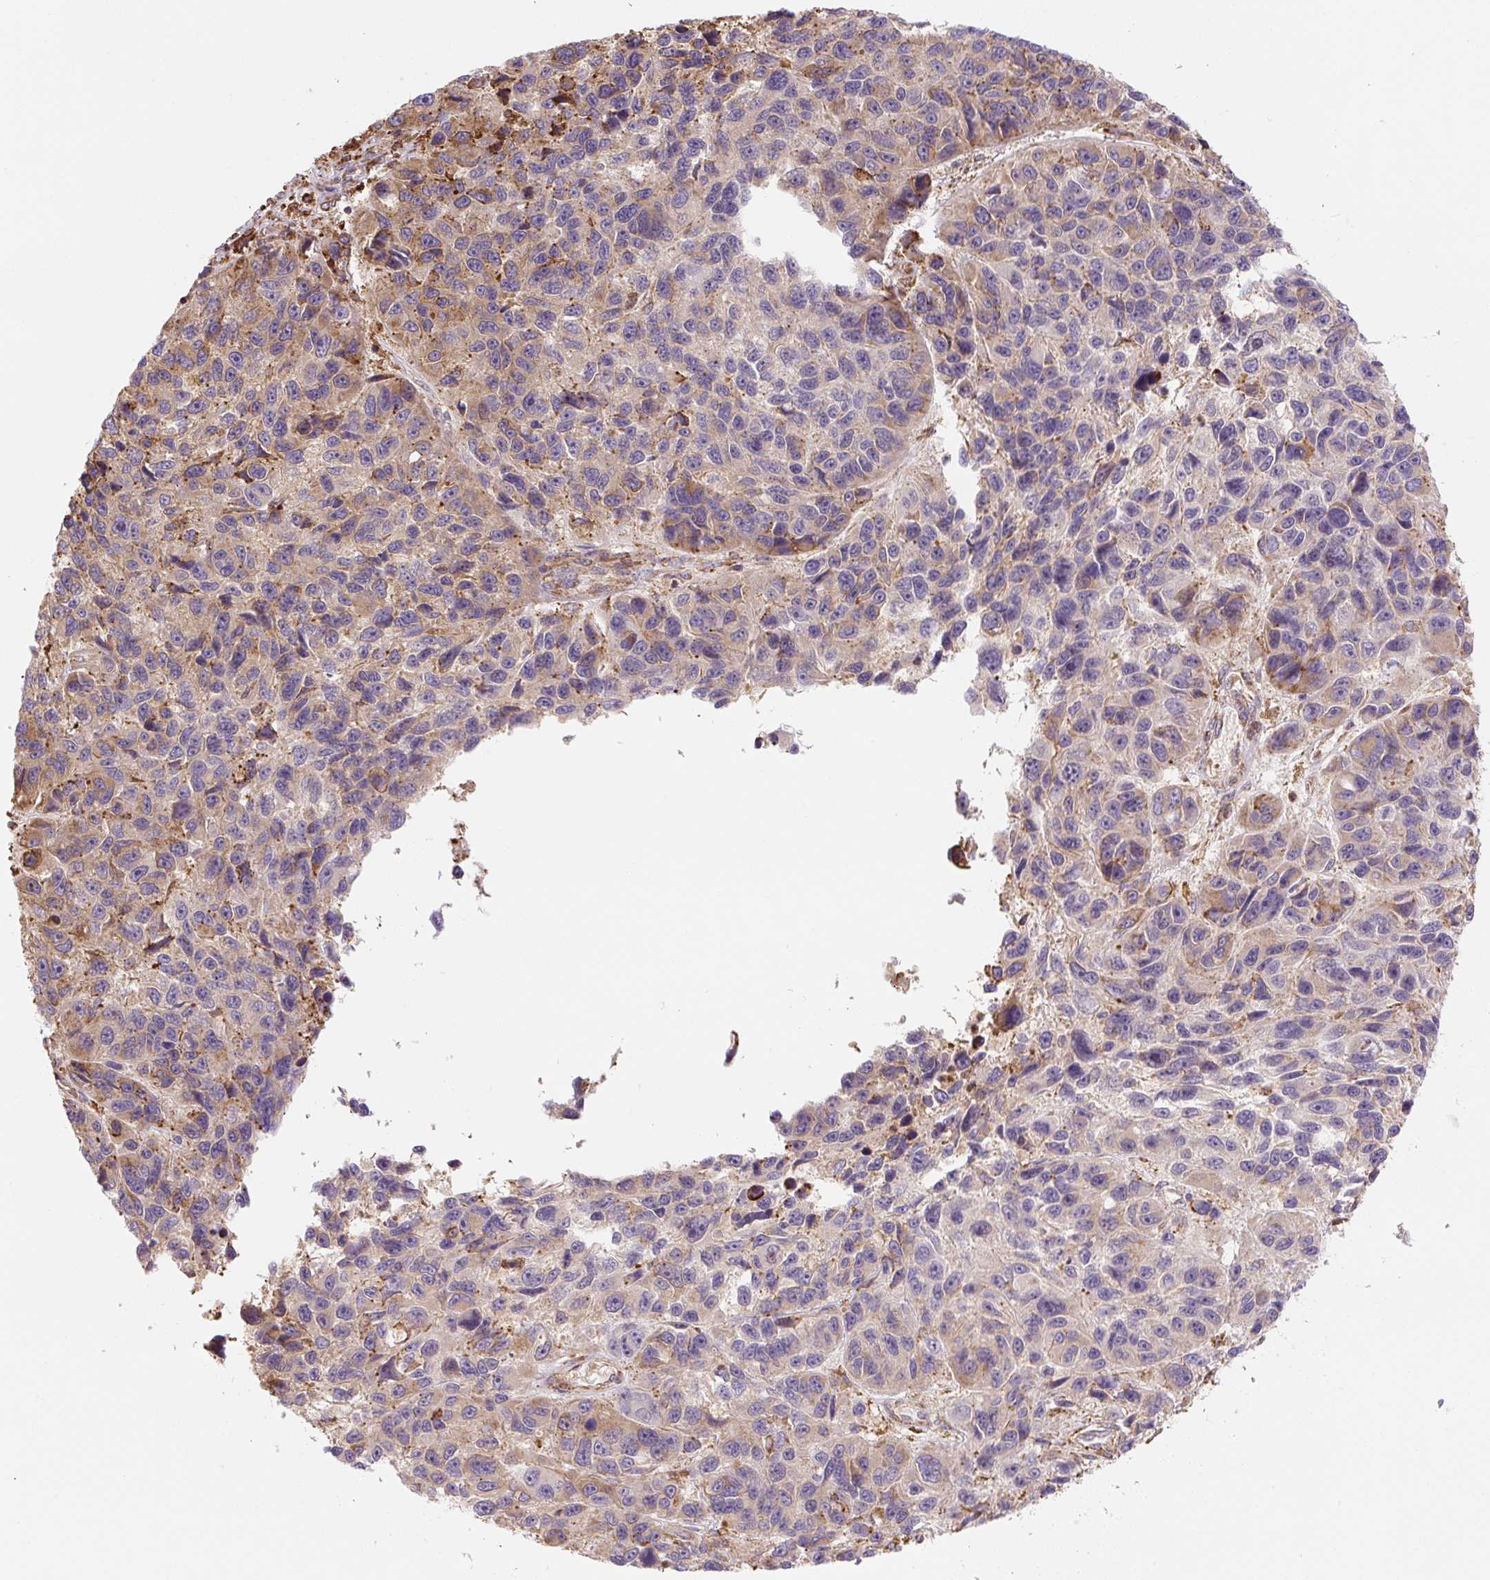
{"staining": {"intensity": "moderate", "quantity": "25%-75%", "location": "cytoplasmic/membranous"}, "tissue": "melanoma", "cell_type": "Tumor cells", "image_type": "cancer", "snomed": [{"axis": "morphology", "description": "Malignant melanoma, NOS"}, {"axis": "topography", "description": "Skin"}], "caption": "There is medium levels of moderate cytoplasmic/membranous positivity in tumor cells of malignant melanoma, as demonstrated by immunohistochemical staining (brown color).", "gene": "RASA1", "patient": {"sex": "male", "age": 53}}